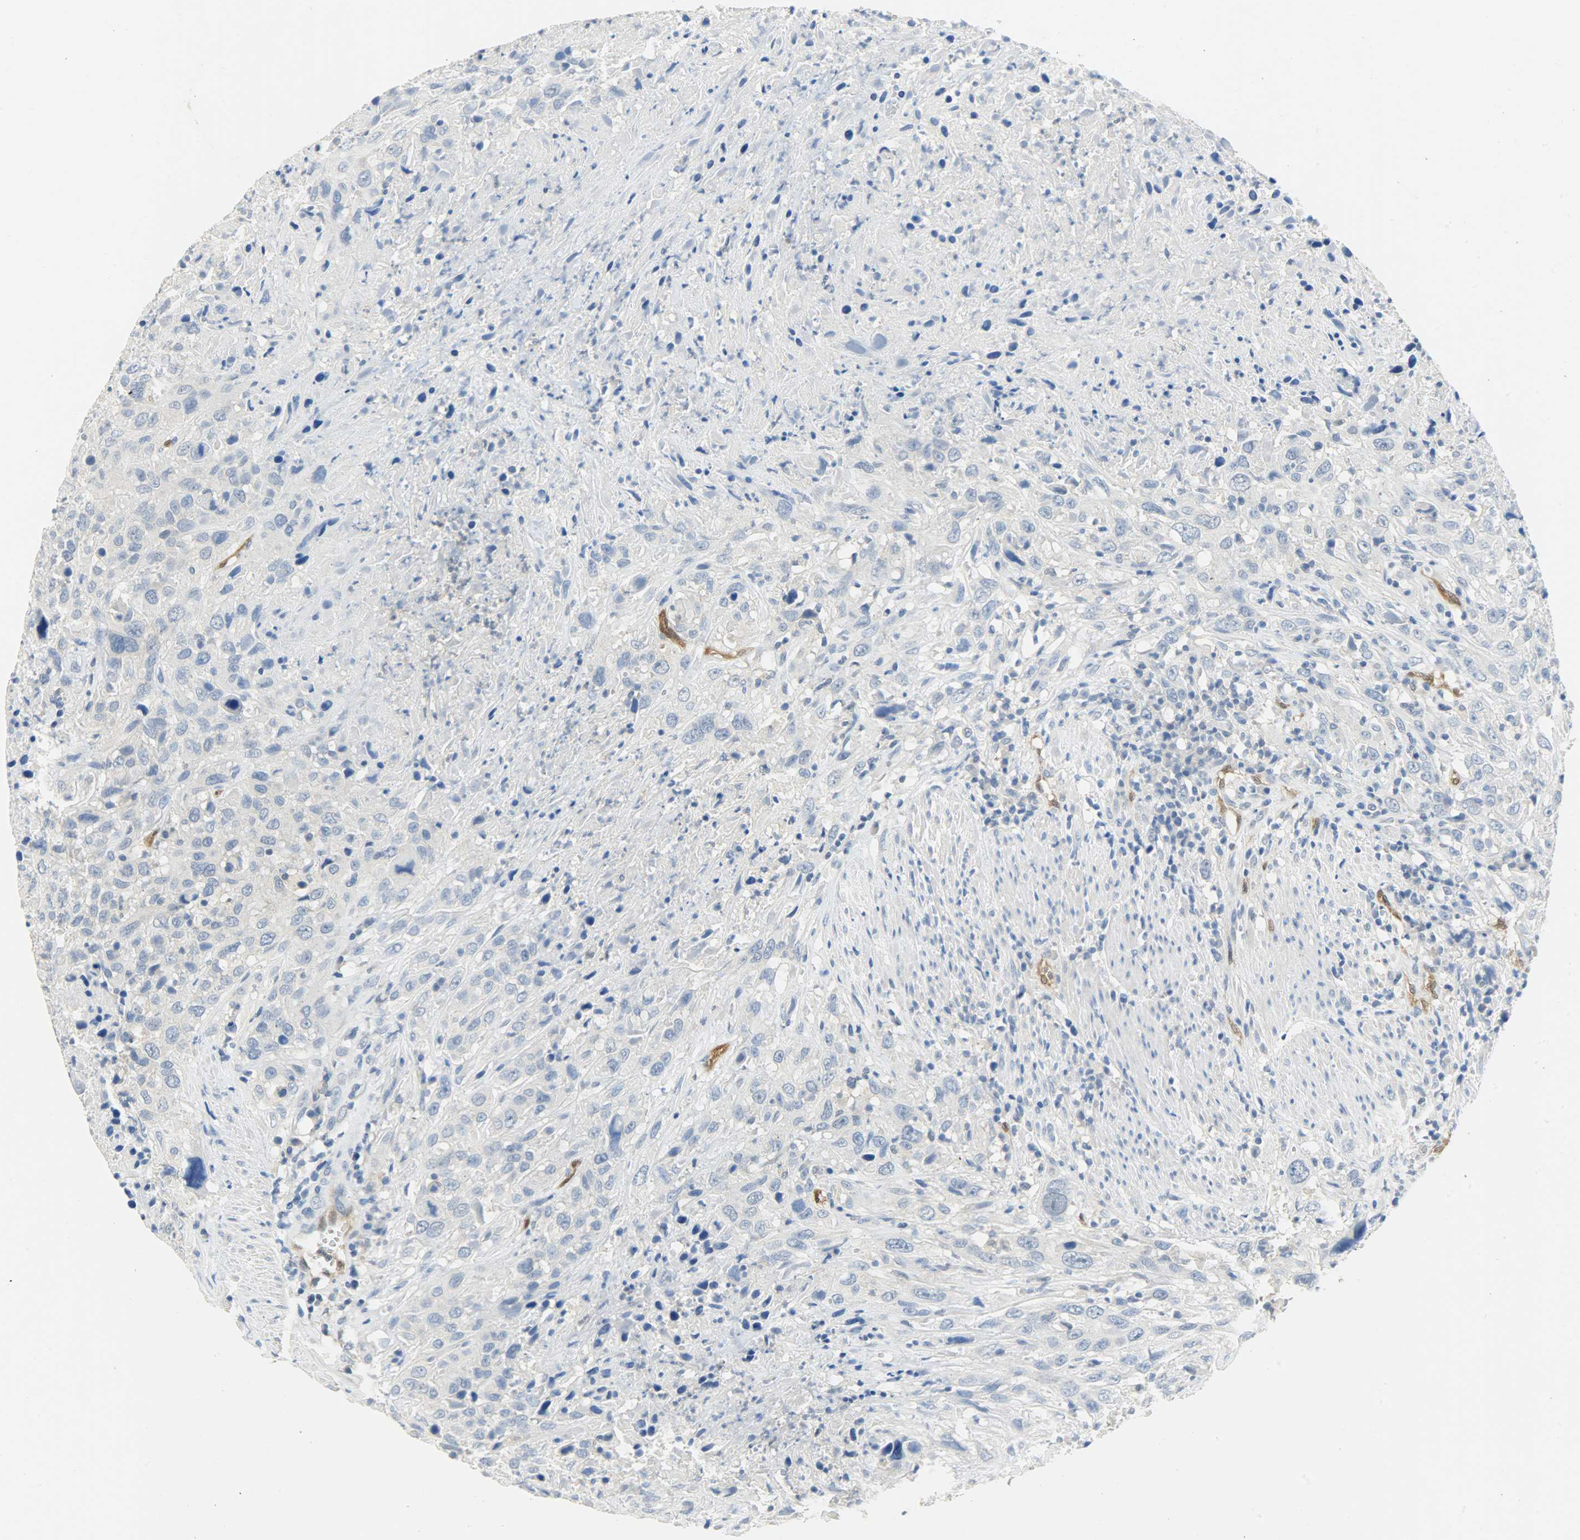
{"staining": {"intensity": "negative", "quantity": "none", "location": "none"}, "tissue": "urothelial cancer", "cell_type": "Tumor cells", "image_type": "cancer", "snomed": [{"axis": "morphology", "description": "Urothelial carcinoma, High grade"}, {"axis": "topography", "description": "Urinary bladder"}], "caption": "Immunohistochemistry image of urothelial carcinoma (high-grade) stained for a protein (brown), which reveals no staining in tumor cells. Nuclei are stained in blue.", "gene": "FKBP1A", "patient": {"sex": "male", "age": 61}}